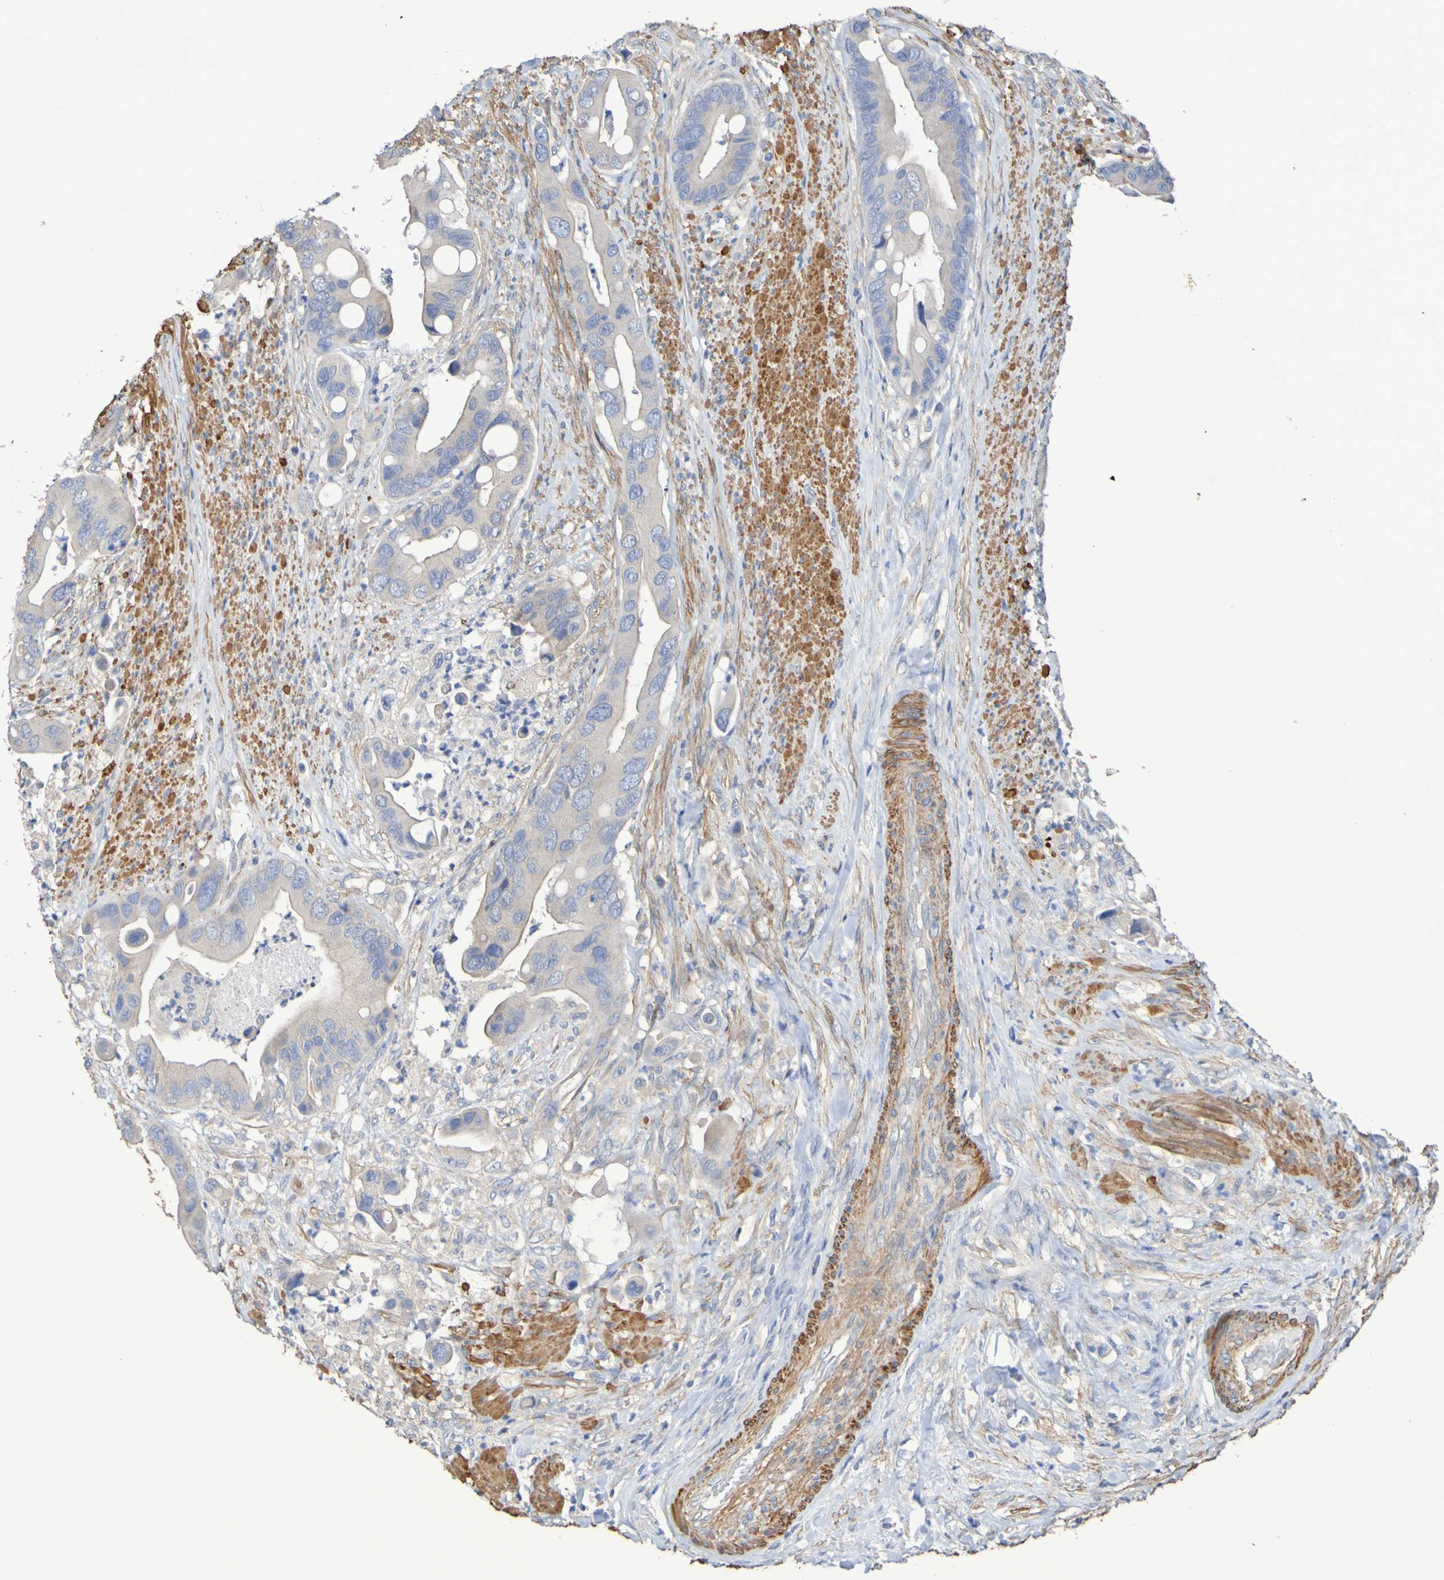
{"staining": {"intensity": "weak", "quantity": ">75%", "location": "cytoplasmic/membranous"}, "tissue": "colorectal cancer", "cell_type": "Tumor cells", "image_type": "cancer", "snomed": [{"axis": "morphology", "description": "Adenocarcinoma, NOS"}, {"axis": "topography", "description": "Rectum"}], "caption": "Protein staining of colorectal adenocarcinoma tissue reveals weak cytoplasmic/membranous staining in about >75% of tumor cells. The staining was performed using DAB to visualize the protein expression in brown, while the nuclei were stained in blue with hematoxylin (Magnification: 20x).", "gene": "SRPRB", "patient": {"sex": "female", "age": 57}}